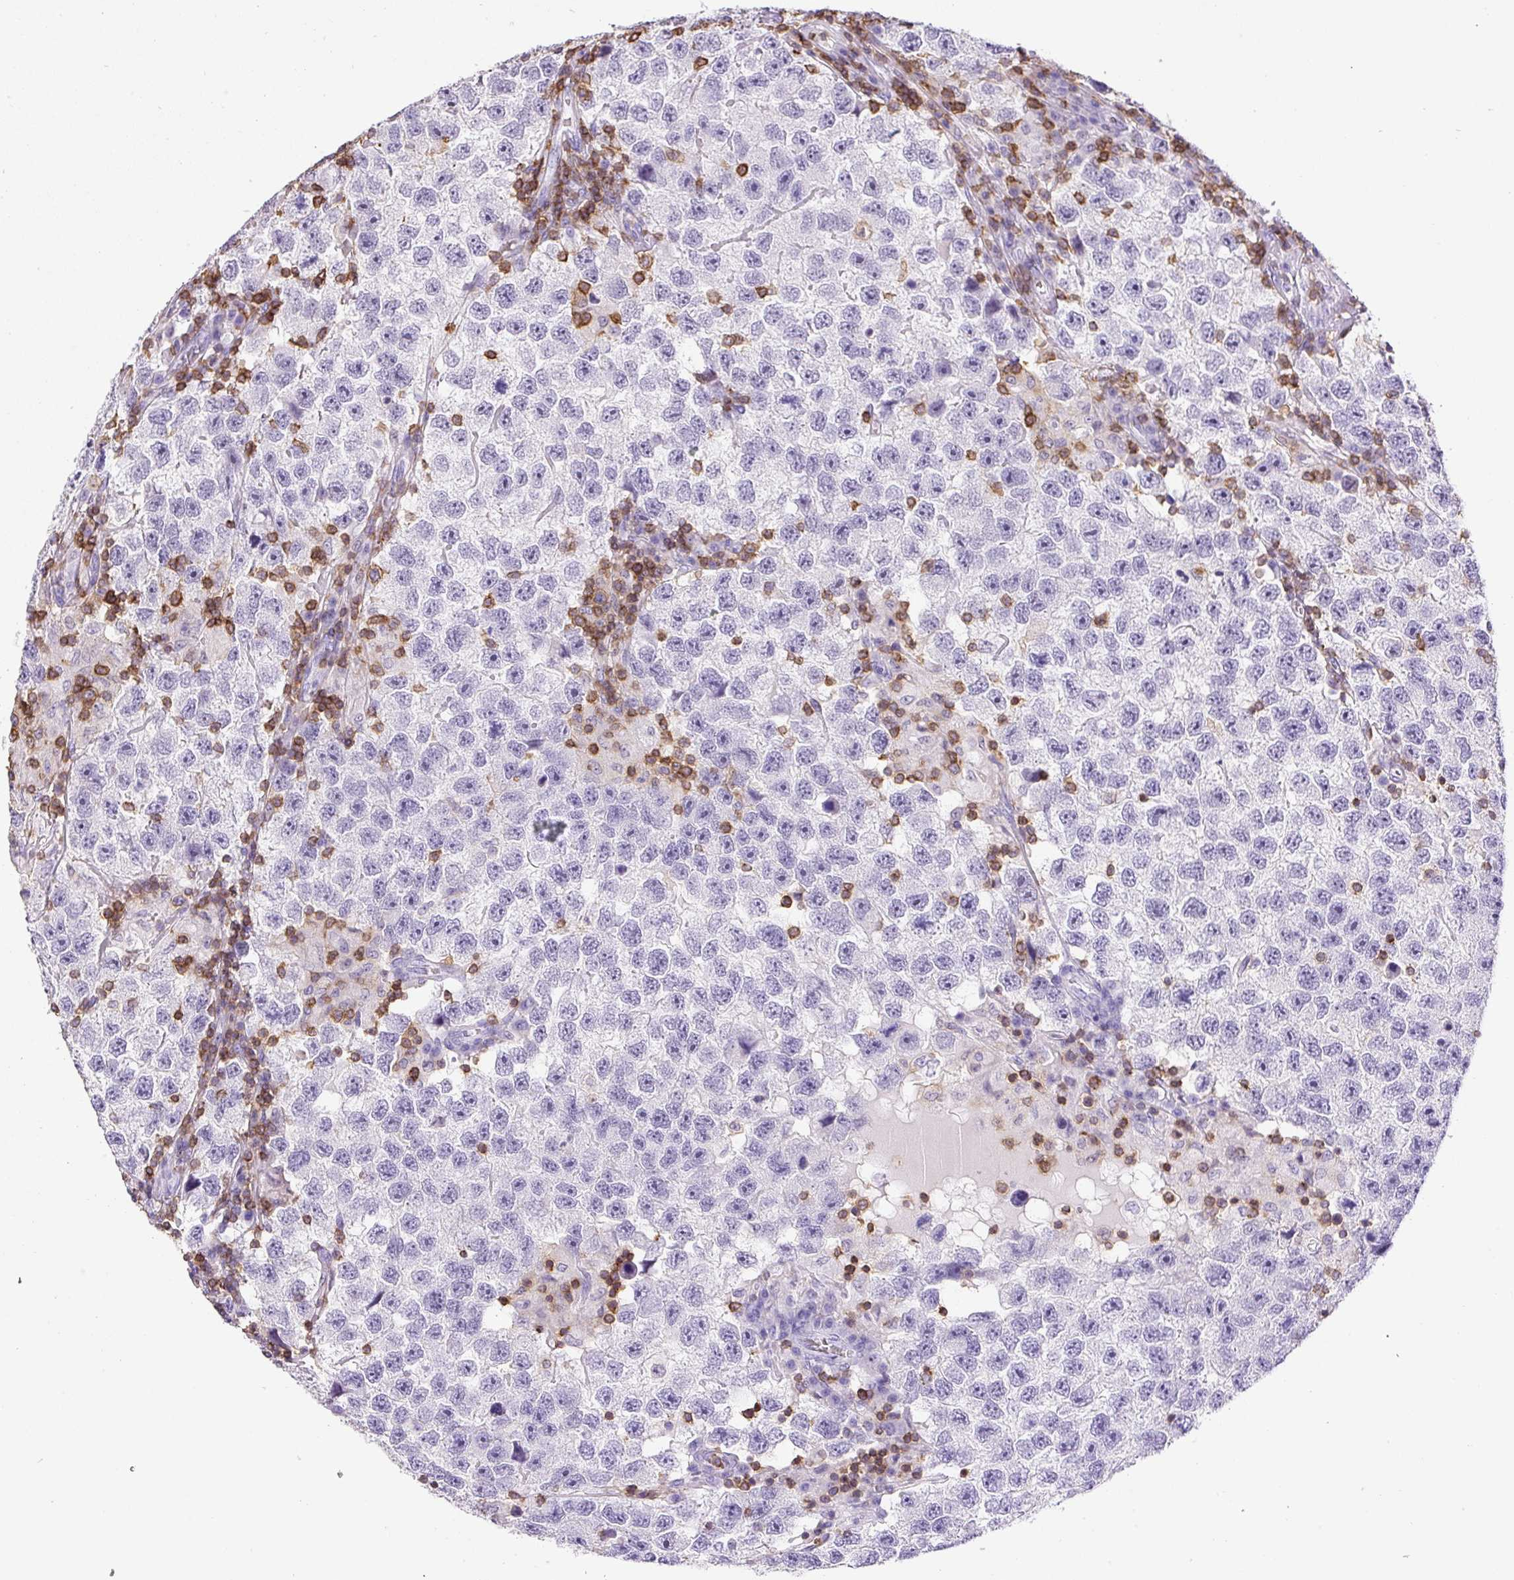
{"staining": {"intensity": "negative", "quantity": "none", "location": "none"}, "tissue": "testis cancer", "cell_type": "Tumor cells", "image_type": "cancer", "snomed": [{"axis": "morphology", "description": "Seminoma, NOS"}, {"axis": "topography", "description": "Testis"}], "caption": "Immunohistochemical staining of human testis cancer reveals no significant staining in tumor cells. The staining was performed using DAB (3,3'-diaminobenzidine) to visualize the protein expression in brown, while the nuclei were stained in blue with hematoxylin (Magnification: 20x).", "gene": "FAM228B", "patient": {"sex": "male", "age": 26}}